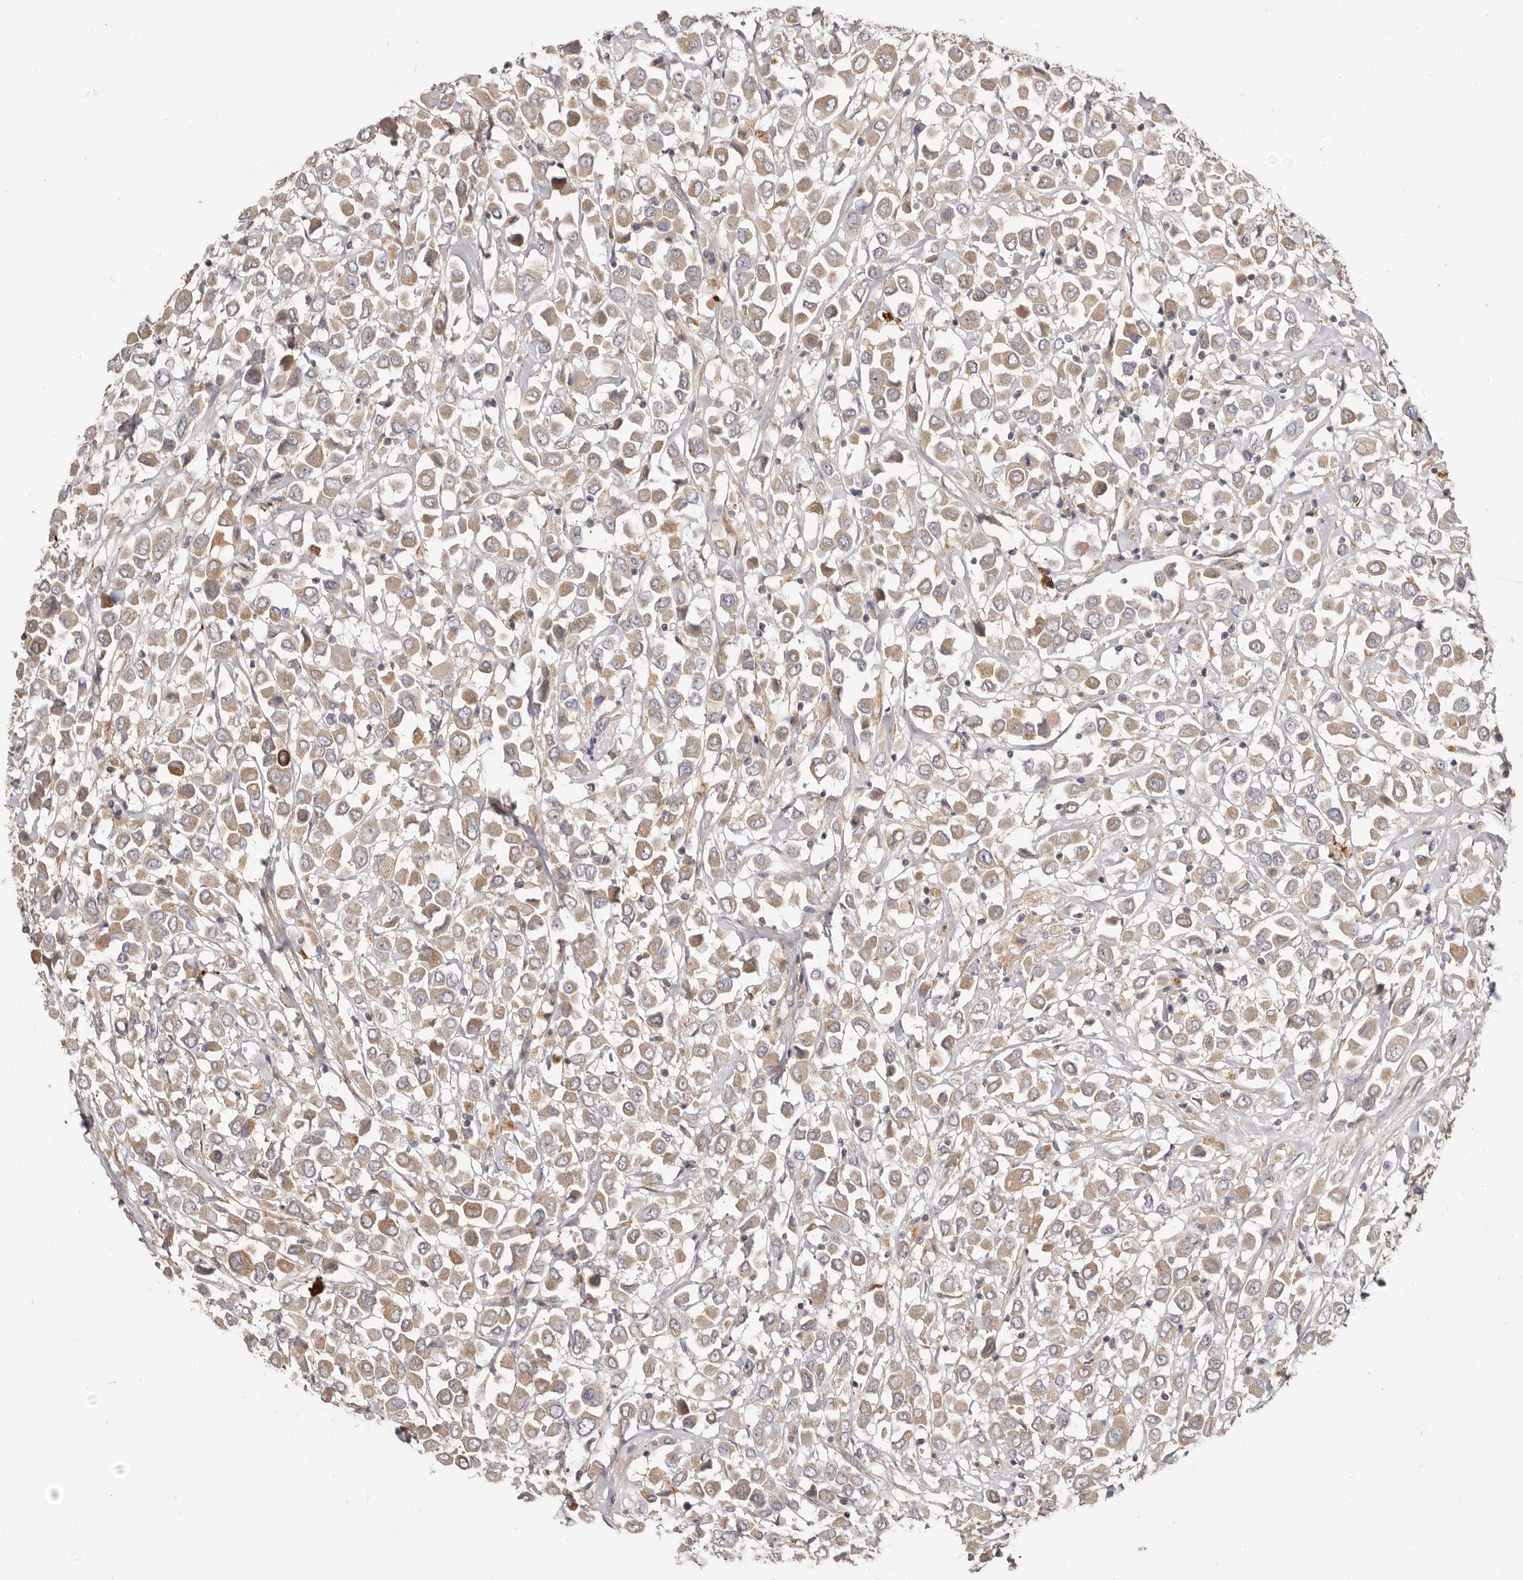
{"staining": {"intensity": "weak", "quantity": ">75%", "location": "cytoplasmic/membranous"}, "tissue": "breast cancer", "cell_type": "Tumor cells", "image_type": "cancer", "snomed": [{"axis": "morphology", "description": "Duct carcinoma"}, {"axis": "topography", "description": "Breast"}], "caption": "This micrograph exhibits intraductal carcinoma (breast) stained with immunohistochemistry (IHC) to label a protein in brown. The cytoplasmic/membranous of tumor cells show weak positivity for the protein. Nuclei are counter-stained blue.", "gene": "ADAMTS9", "patient": {"sex": "female", "age": 61}}